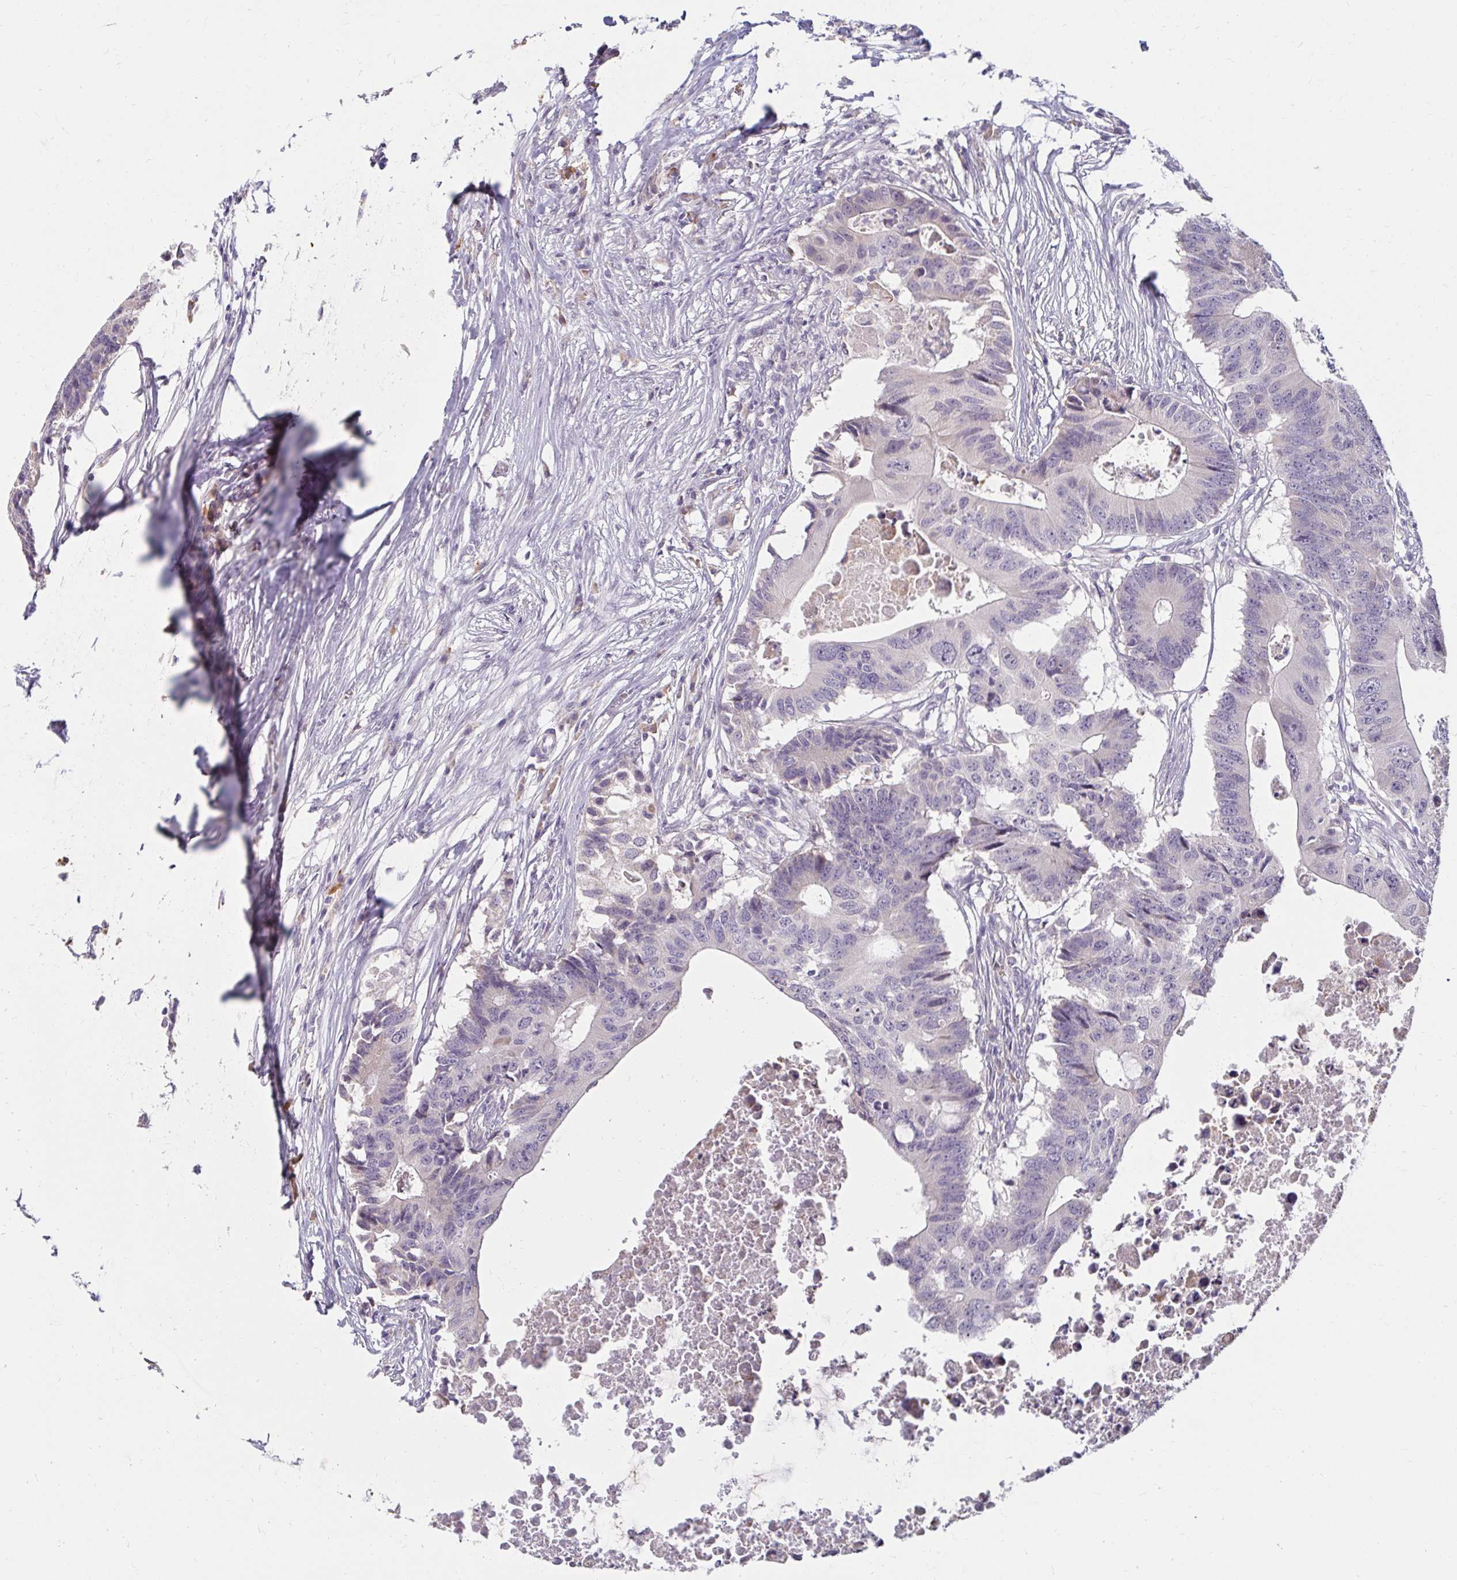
{"staining": {"intensity": "negative", "quantity": "none", "location": "none"}, "tissue": "colorectal cancer", "cell_type": "Tumor cells", "image_type": "cancer", "snomed": [{"axis": "morphology", "description": "Adenocarcinoma, NOS"}, {"axis": "topography", "description": "Colon"}], "caption": "This is a histopathology image of IHC staining of adenocarcinoma (colorectal), which shows no expression in tumor cells.", "gene": "DDN", "patient": {"sex": "male", "age": 71}}